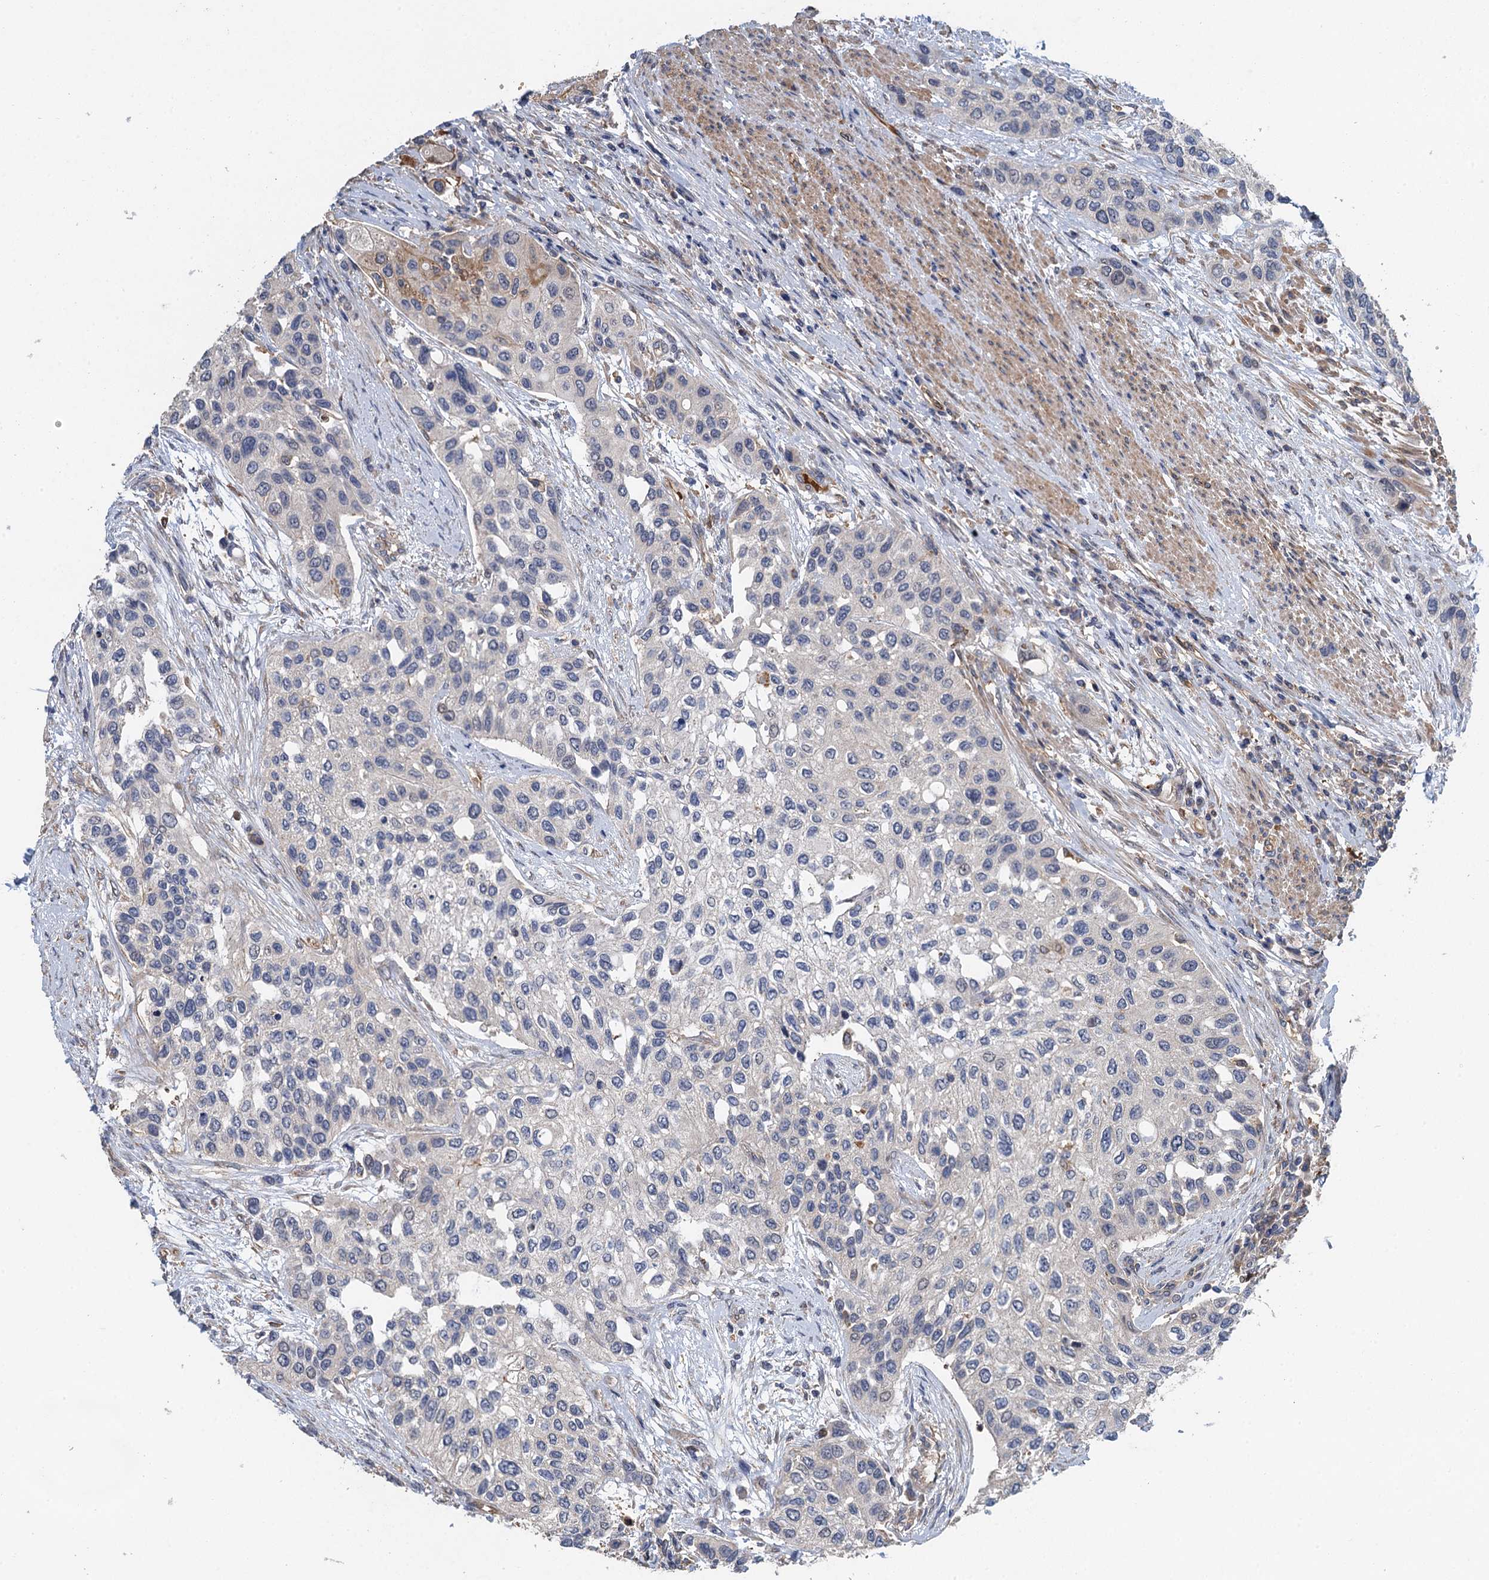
{"staining": {"intensity": "negative", "quantity": "none", "location": "none"}, "tissue": "urothelial cancer", "cell_type": "Tumor cells", "image_type": "cancer", "snomed": [{"axis": "morphology", "description": "Normal tissue, NOS"}, {"axis": "morphology", "description": "Urothelial carcinoma, High grade"}, {"axis": "topography", "description": "Vascular tissue"}, {"axis": "topography", "description": "Urinary bladder"}], "caption": "Tumor cells are negative for protein expression in human urothelial carcinoma (high-grade). Brightfield microscopy of immunohistochemistry stained with DAB (3,3'-diaminobenzidine) (brown) and hematoxylin (blue), captured at high magnification.", "gene": "RSAD2", "patient": {"sex": "female", "age": 56}}